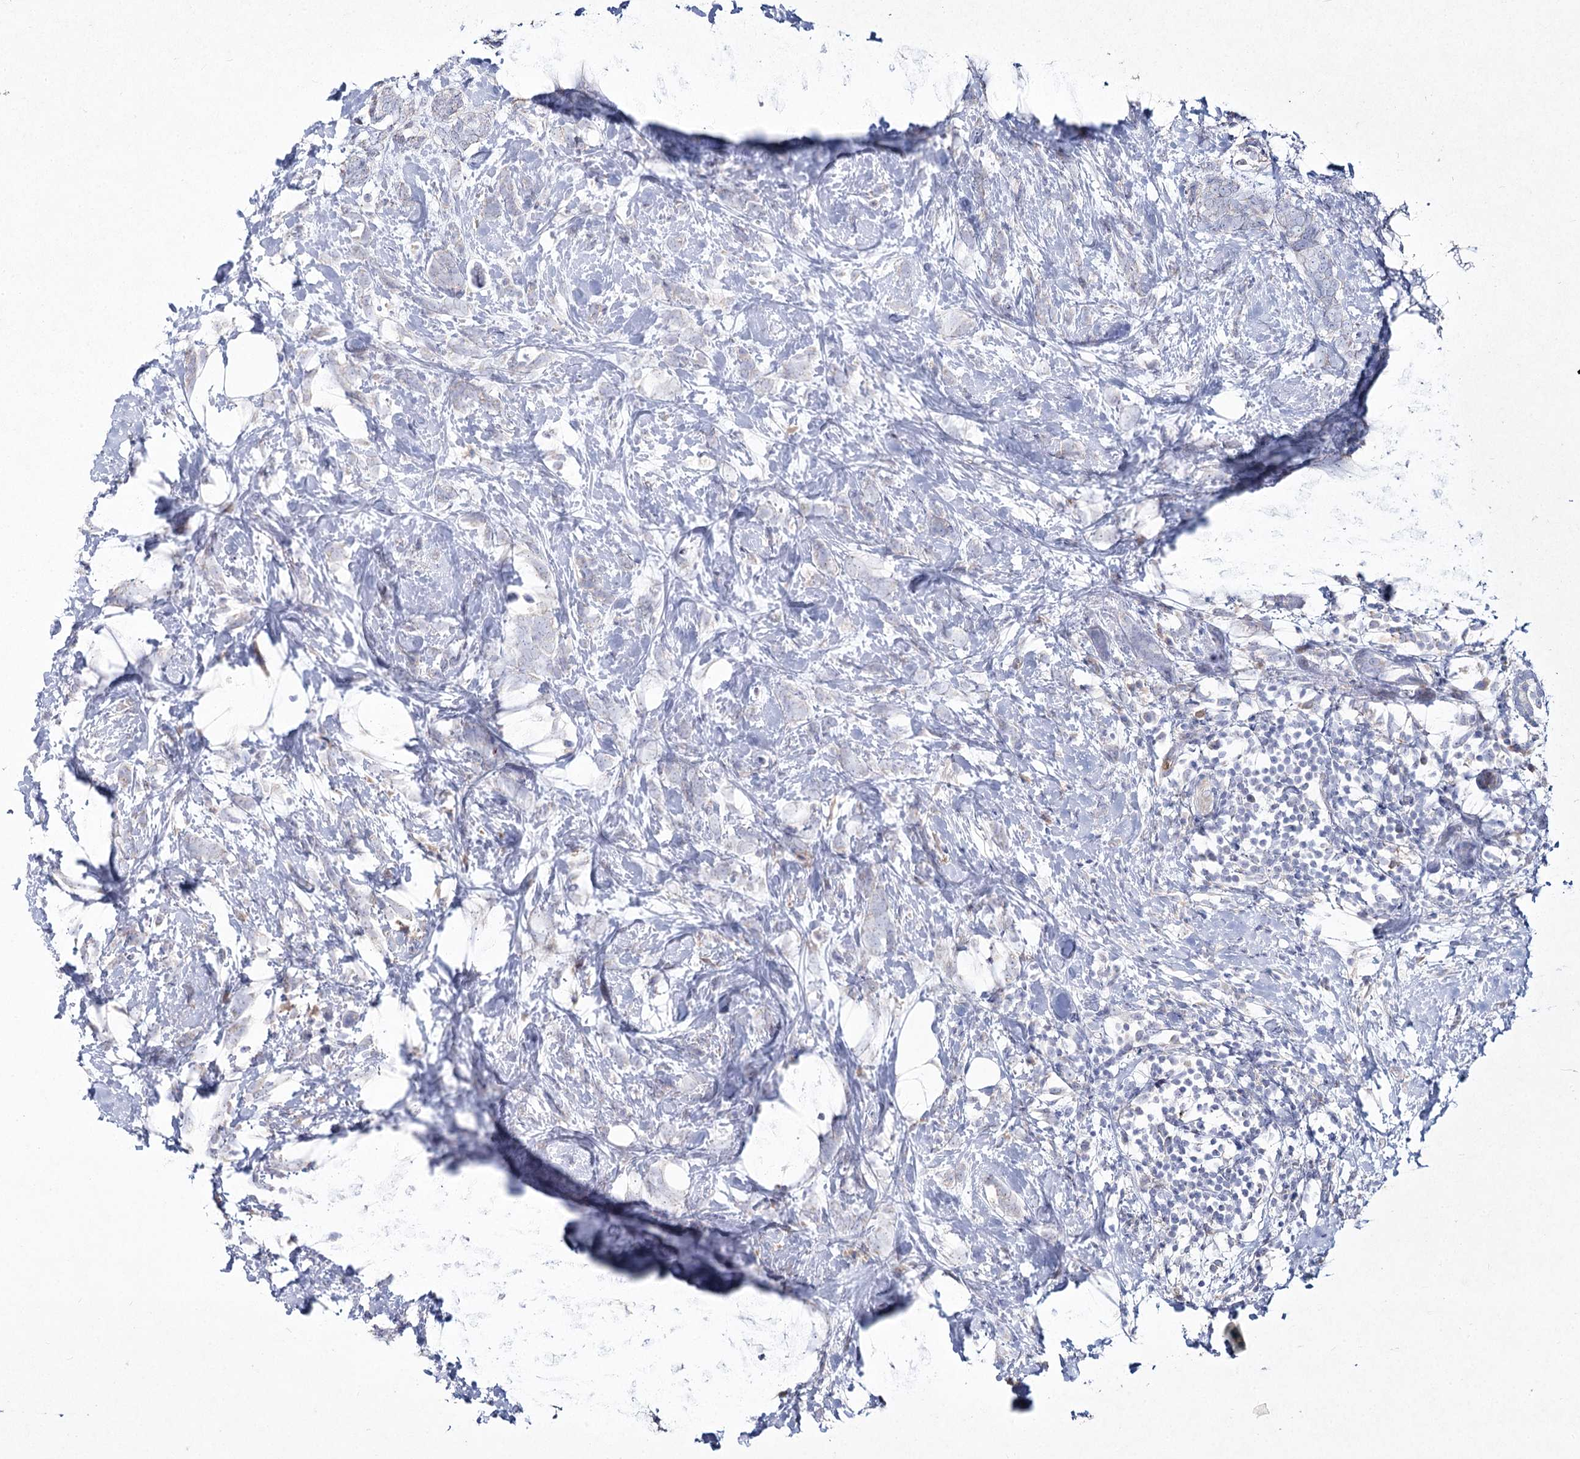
{"staining": {"intensity": "negative", "quantity": "none", "location": "none"}, "tissue": "breast cancer", "cell_type": "Tumor cells", "image_type": "cancer", "snomed": [{"axis": "morphology", "description": "Lobular carcinoma"}, {"axis": "topography", "description": "Breast"}], "caption": "Immunohistochemical staining of human lobular carcinoma (breast) shows no significant expression in tumor cells.", "gene": "NIPAL4", "patient": {"sex": "female", "age": 58}}